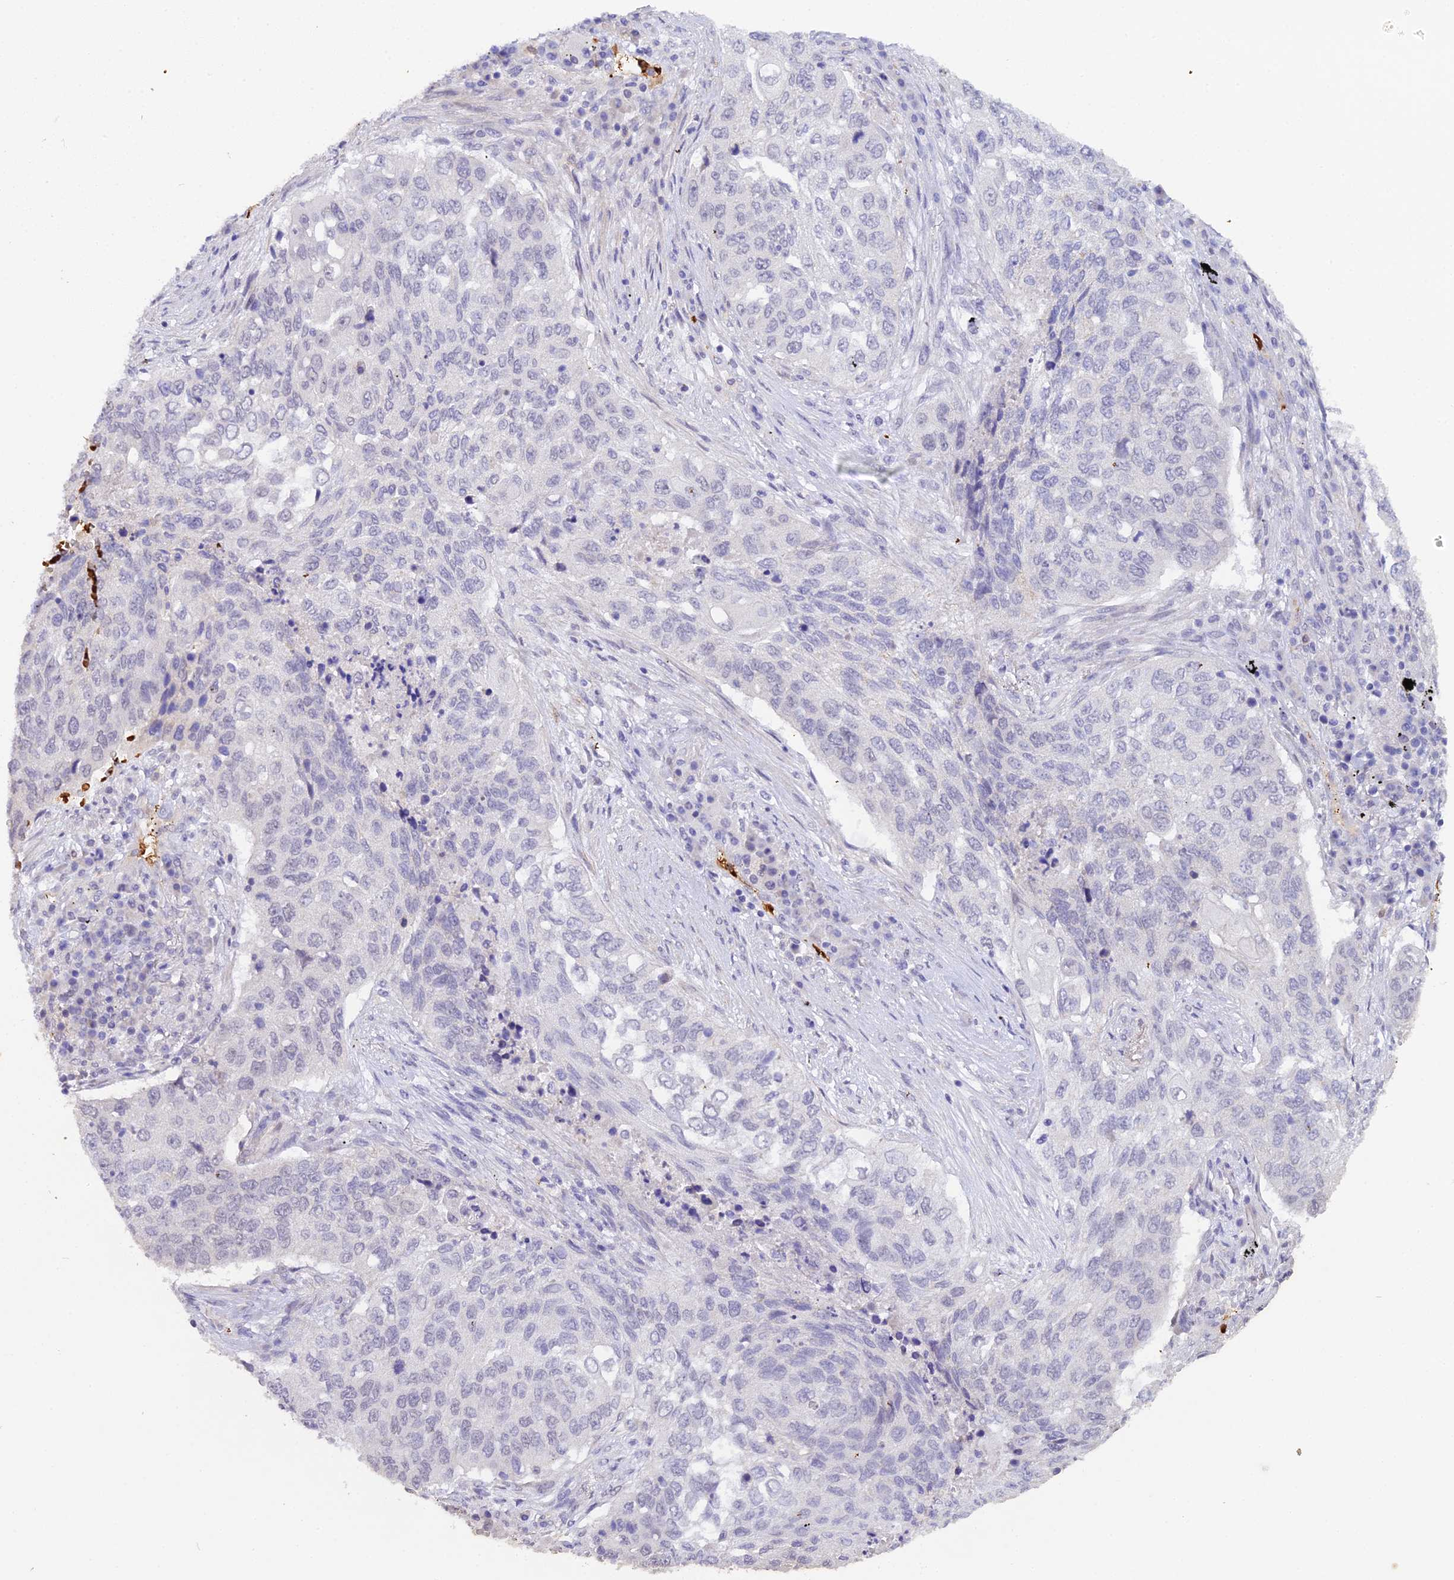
{"staining": {"intensity": "negative", "quantity": "none", "location": "none"}, "tissue": "lung cancer", "cell_type": "Tumor cells", "image_type": "cancer", "snomed": [{"axis": "morphology", "description": "Squamous cell carcinoma, NOS"}, {"axis": "topography", "description": "Lung"}], "caption": "Immunohistochemical staining of lung cancer (squamous cell carcinoma) shows no significant staining in tumor cells.", "gene": "CFAP45", "patient": {"sex": "female", "age": 63}}